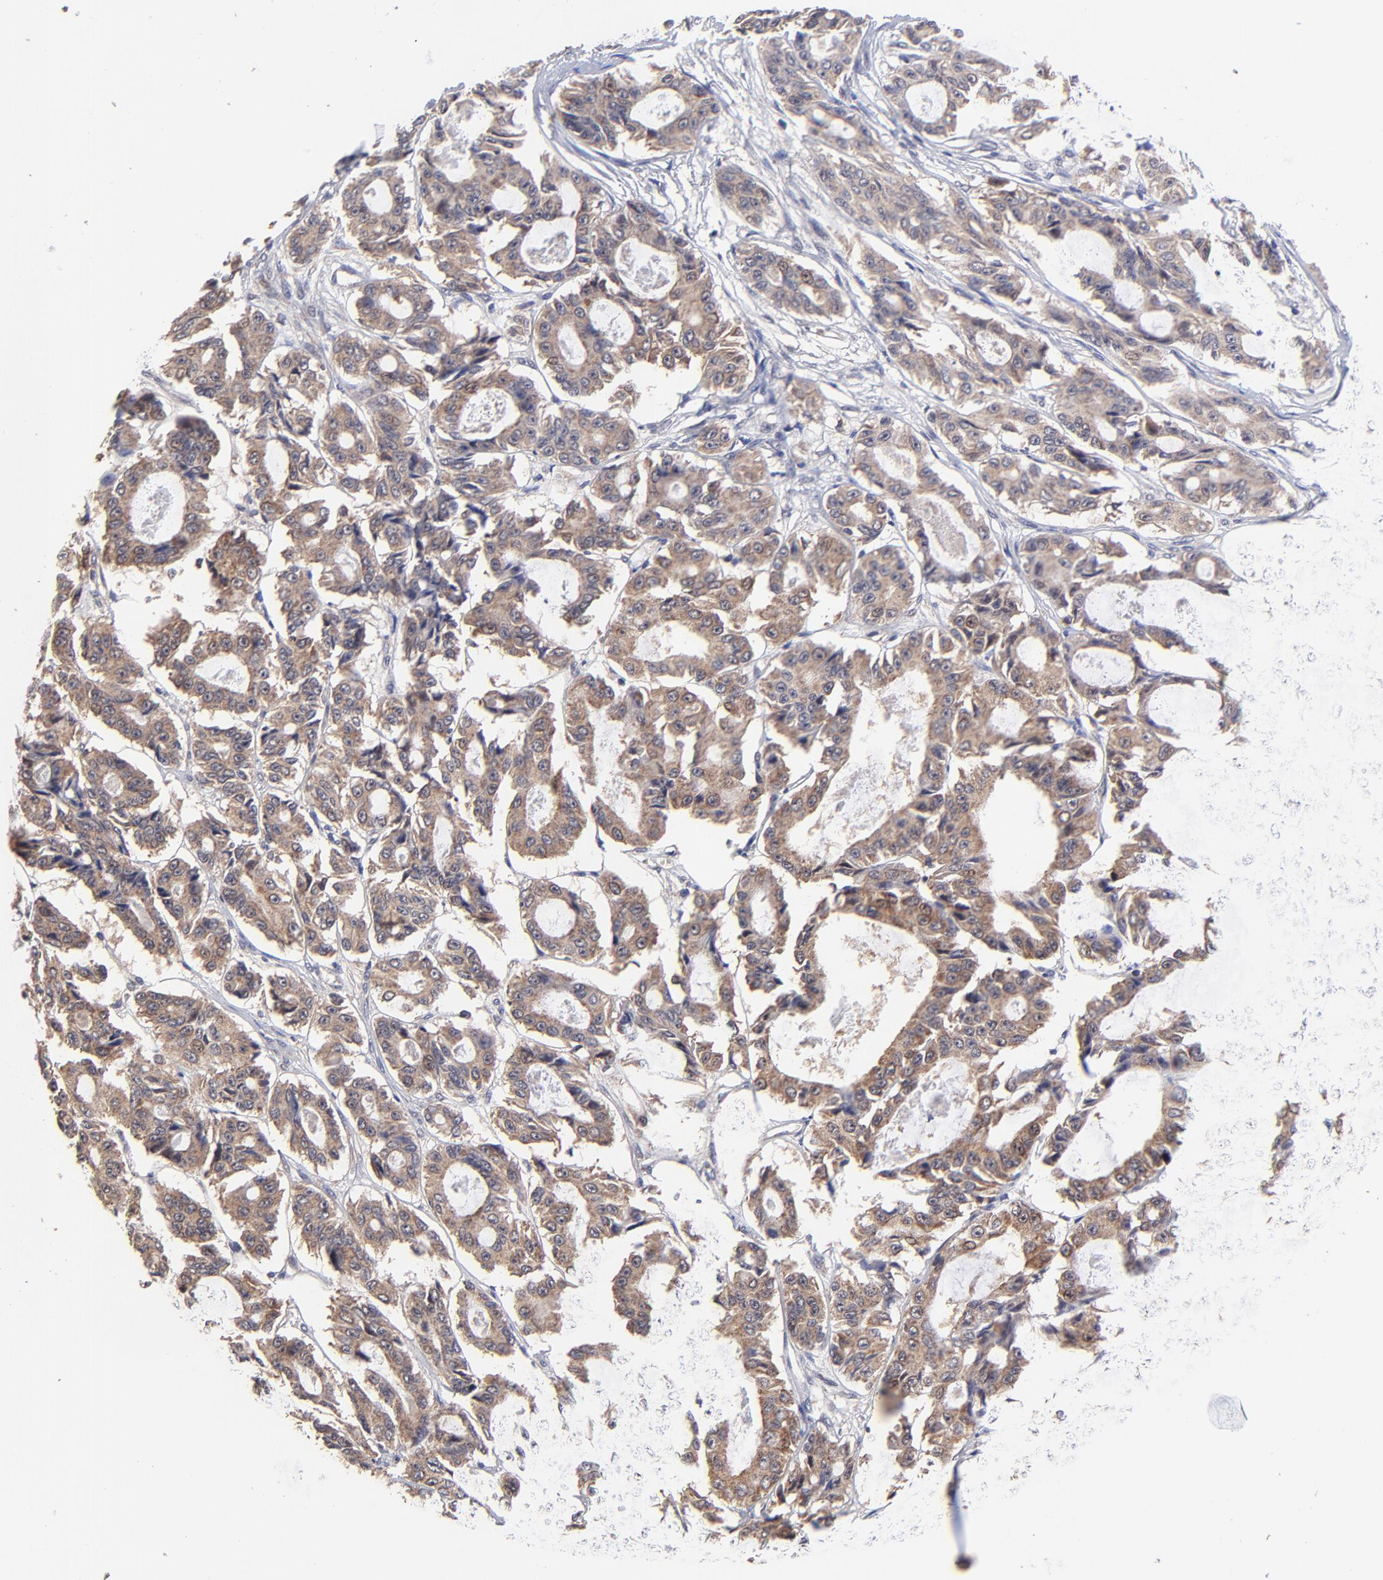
{"staining": {"intensity": "moderate", "quantity": ">75%", "location": "cytoplasmic/membranous"}, "tissue": "ovarian cancer", "cell_type": "Tumor cells", "image_type": "cancer", "snomed": [{"axis": "morphology", "description": "Carcinoma, endometroid"}, {"axis": "topography", "description": "Ovary"}], "caption": "Human ovarian cancer stained with a brown dye demonstrates moderate cytoplasmic/membranous positive expression in about >75% of tumor cells.", "gene": "BAIAP2L2", "patient": {"sex": "female", "age": 61}}